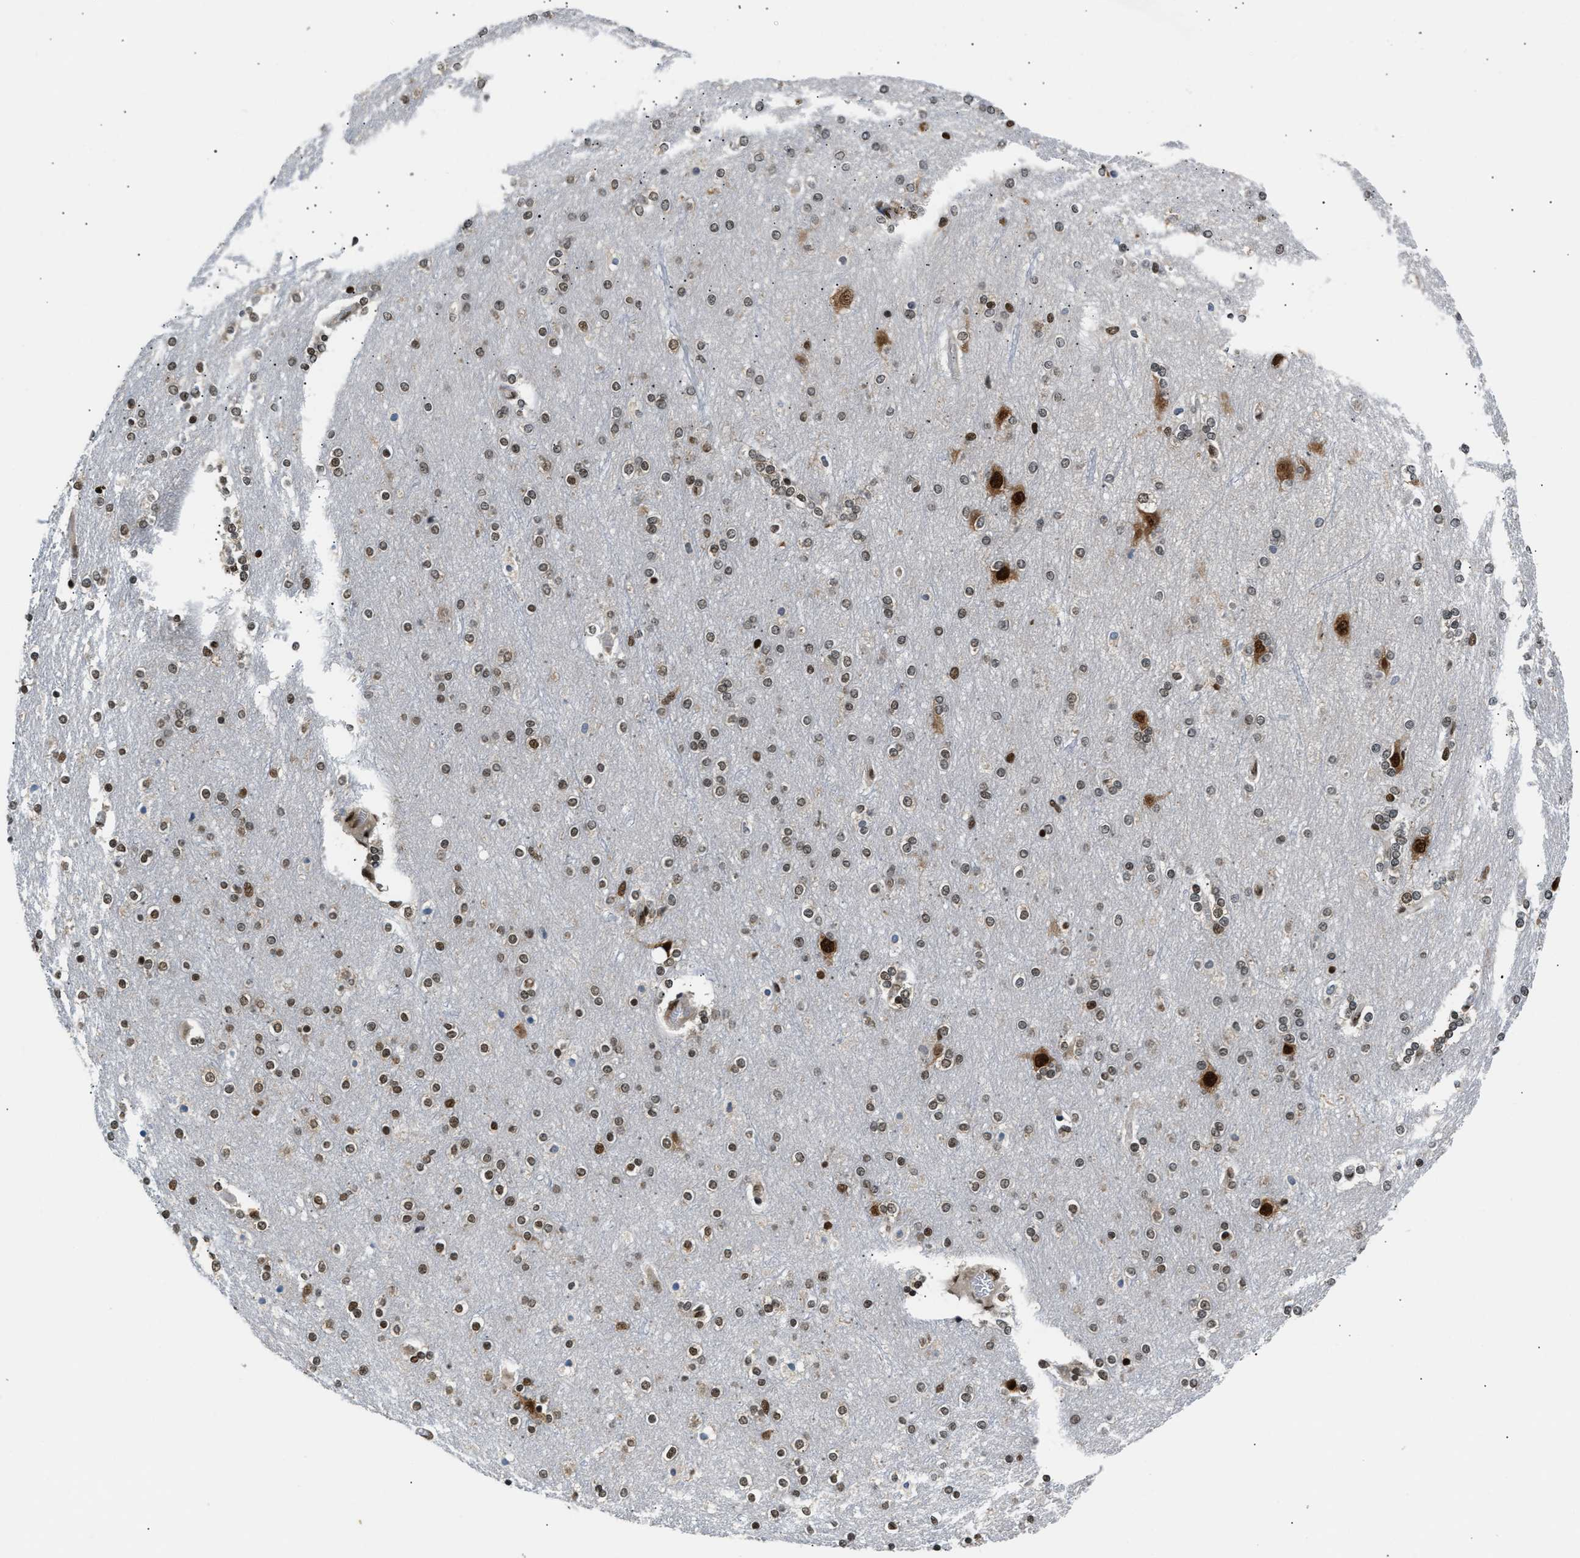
{"staining": {"intensity": "moderate", "quantity": ">75%", "location": "nuclear"}, "tissue": "cerebral cortex", "cell_type": "Endothelial cells", "image_type": "normal", "snomed": [{"axis": "morphology", "description": "Normal tissue, NOS"}, {"axis": "topography", "description": "Cerebral cortex"}], "caption": "IHC histopathology image of unremarkable human cerebral cortex stained for a protein (brown), which shows medium levels of moderate nuclear staining in approximately >75% of endothelial cells.", "gene": "CCNDBP1", "patient": {"sex": "female", "age": 54}}